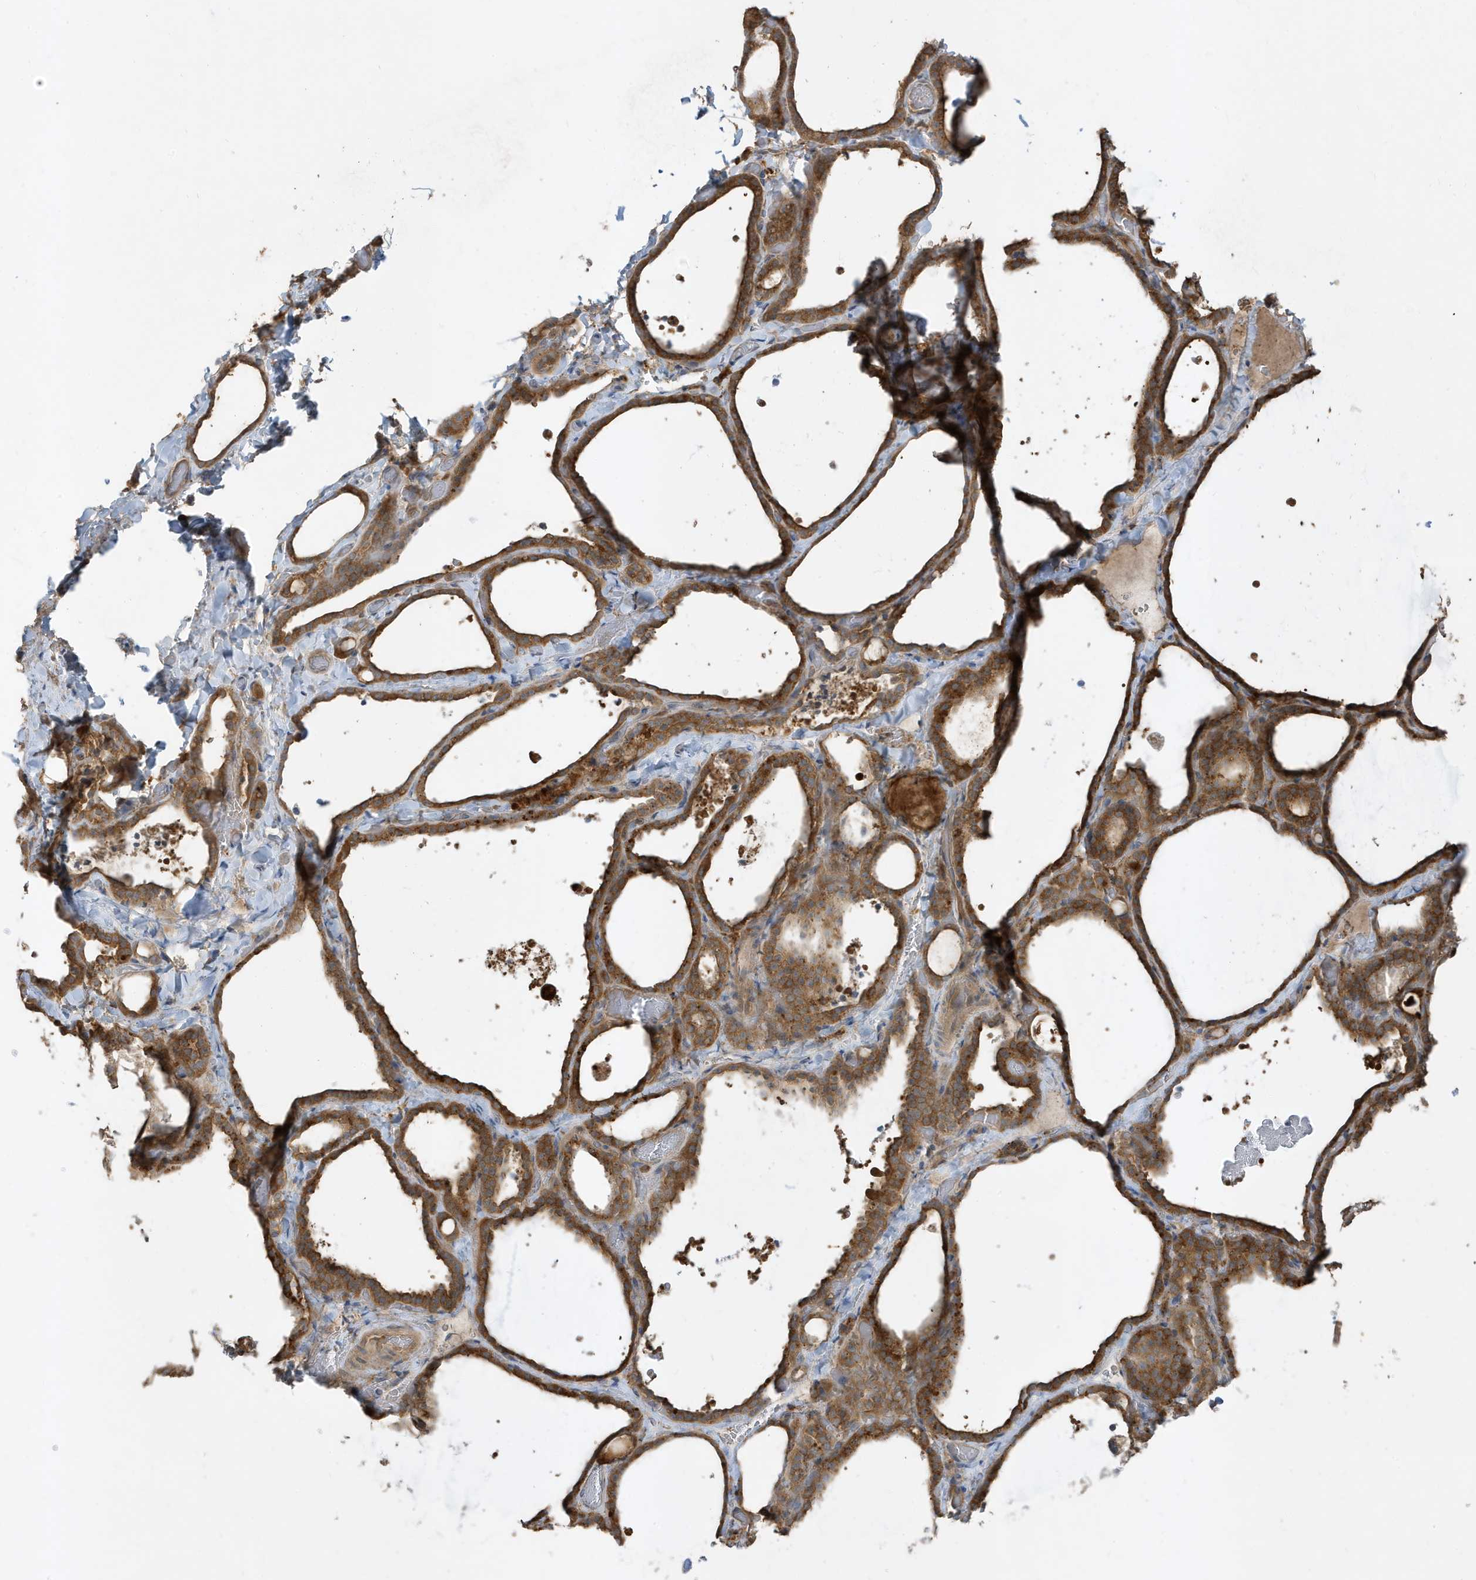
{"staining": {"intensity": "moderate", "quantity": ">75%", "location": "cytoplasmic/membranous"}, "tissue": "thyroid gland", "cell_type": "Glandular cells", "image_type": "normal", "snomed": [{"axis": "morphology", "description": "Normal tissue, NOS"}, {"axis": "topography", "description": "Thyroid gland"}], "caption": "Immunohistochemical staining of benign thyroid gland displays >75% levels of moderate cytoplasmic/membranous protein positivity in approximately >75% of glandular cells. Nuclei are stained in blue.", "gene": "ABTB1", "patient": {"sex": "female", "age": 22}}